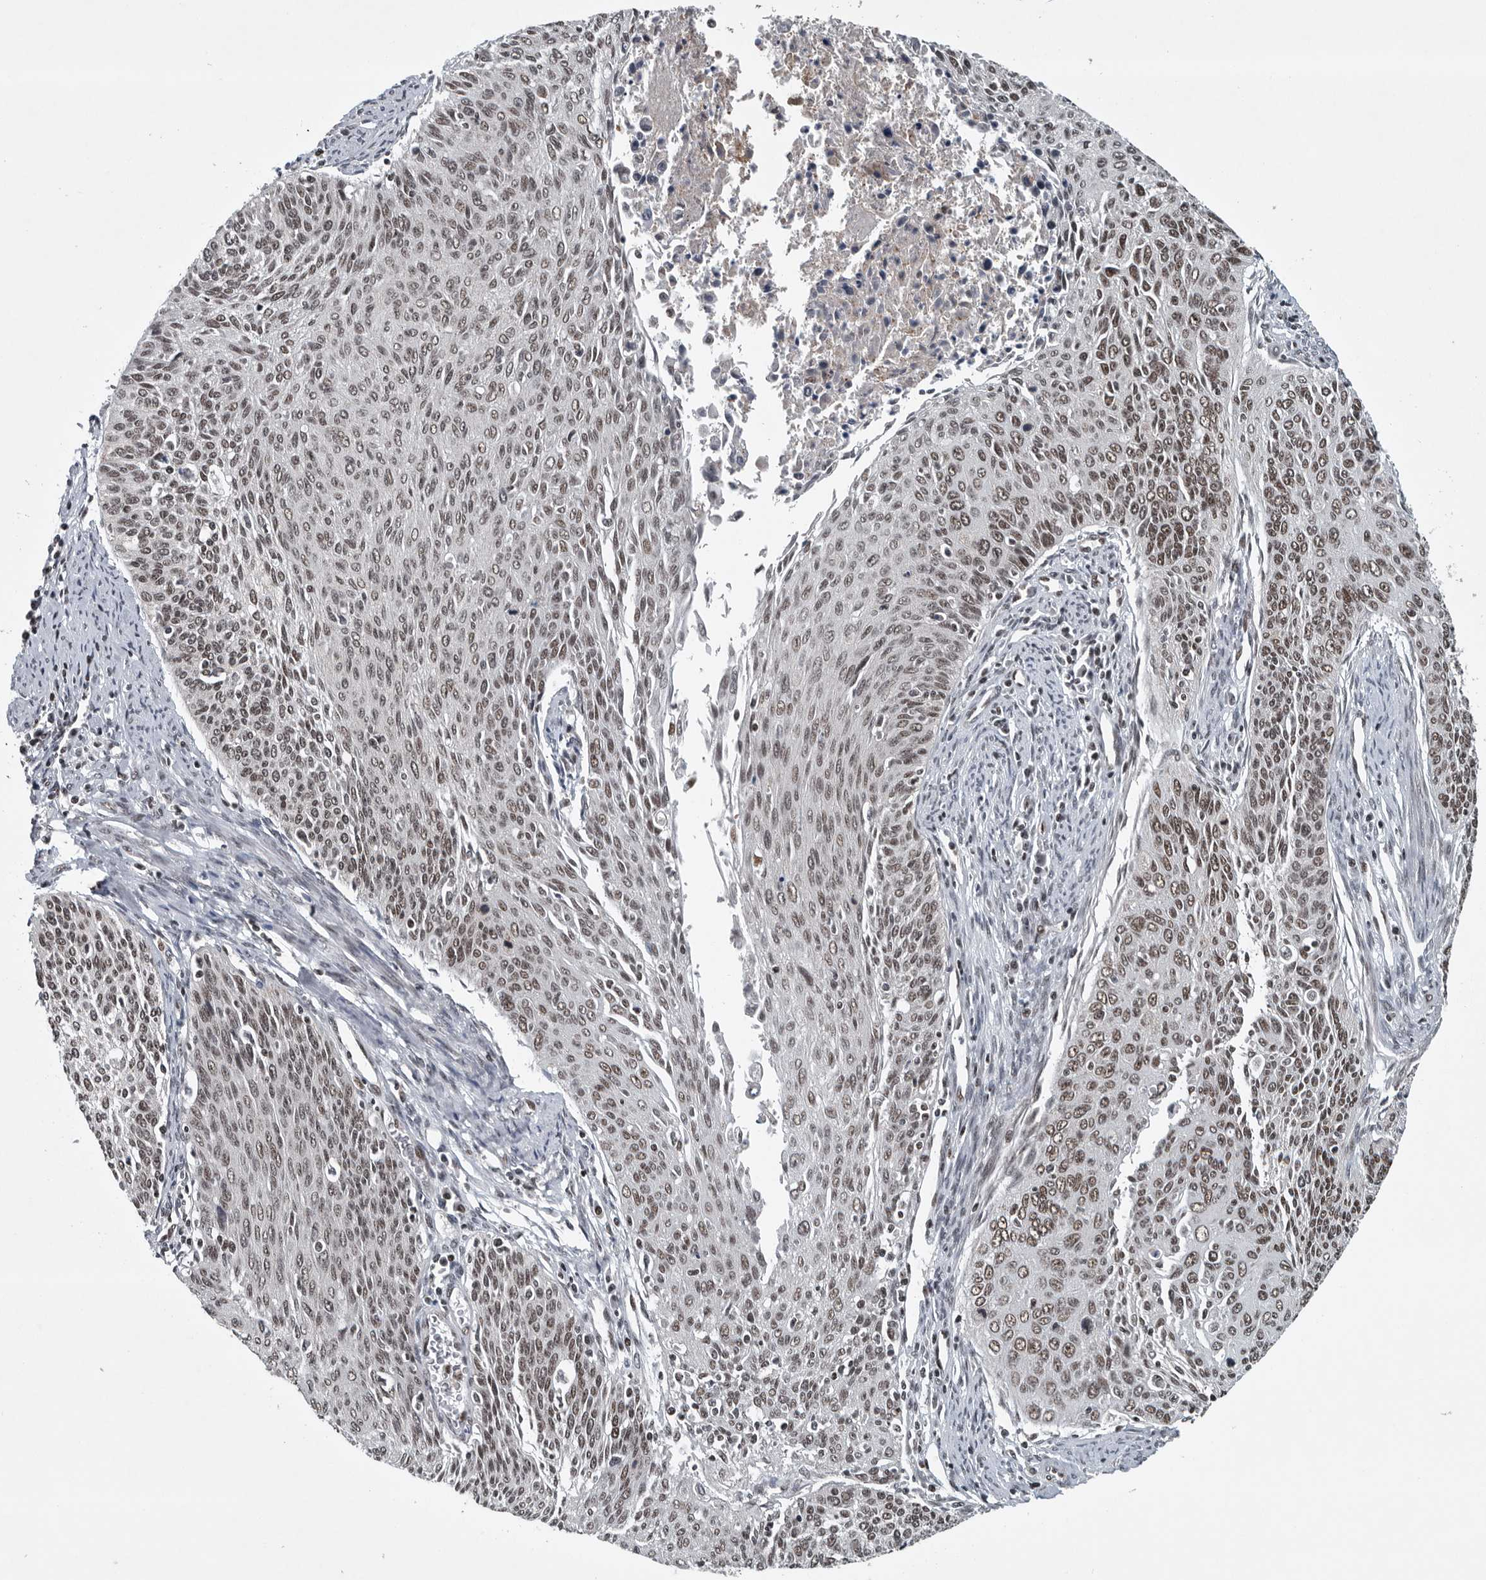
{"staining": {"intensity": "moderate", "quantity": ">75%", "location": "nuclear"}, "tissue": "cervical cancer", "cell_type": "Tumor cells", "image_type": "cancer", "snomed": [{"axis": "morphology", "description": "Squamous cell carcinoma, NOS"}, {"axis": "topography", "description": "Cervix"}], "caption": "Immunohistochemical staining of human cervical cancer demonstrates medium levels of moderate nuclear protein positivity in about >75% of tumor cells.", "gene": "SENP7", "patient": {"sex": "female", "age": 55}}